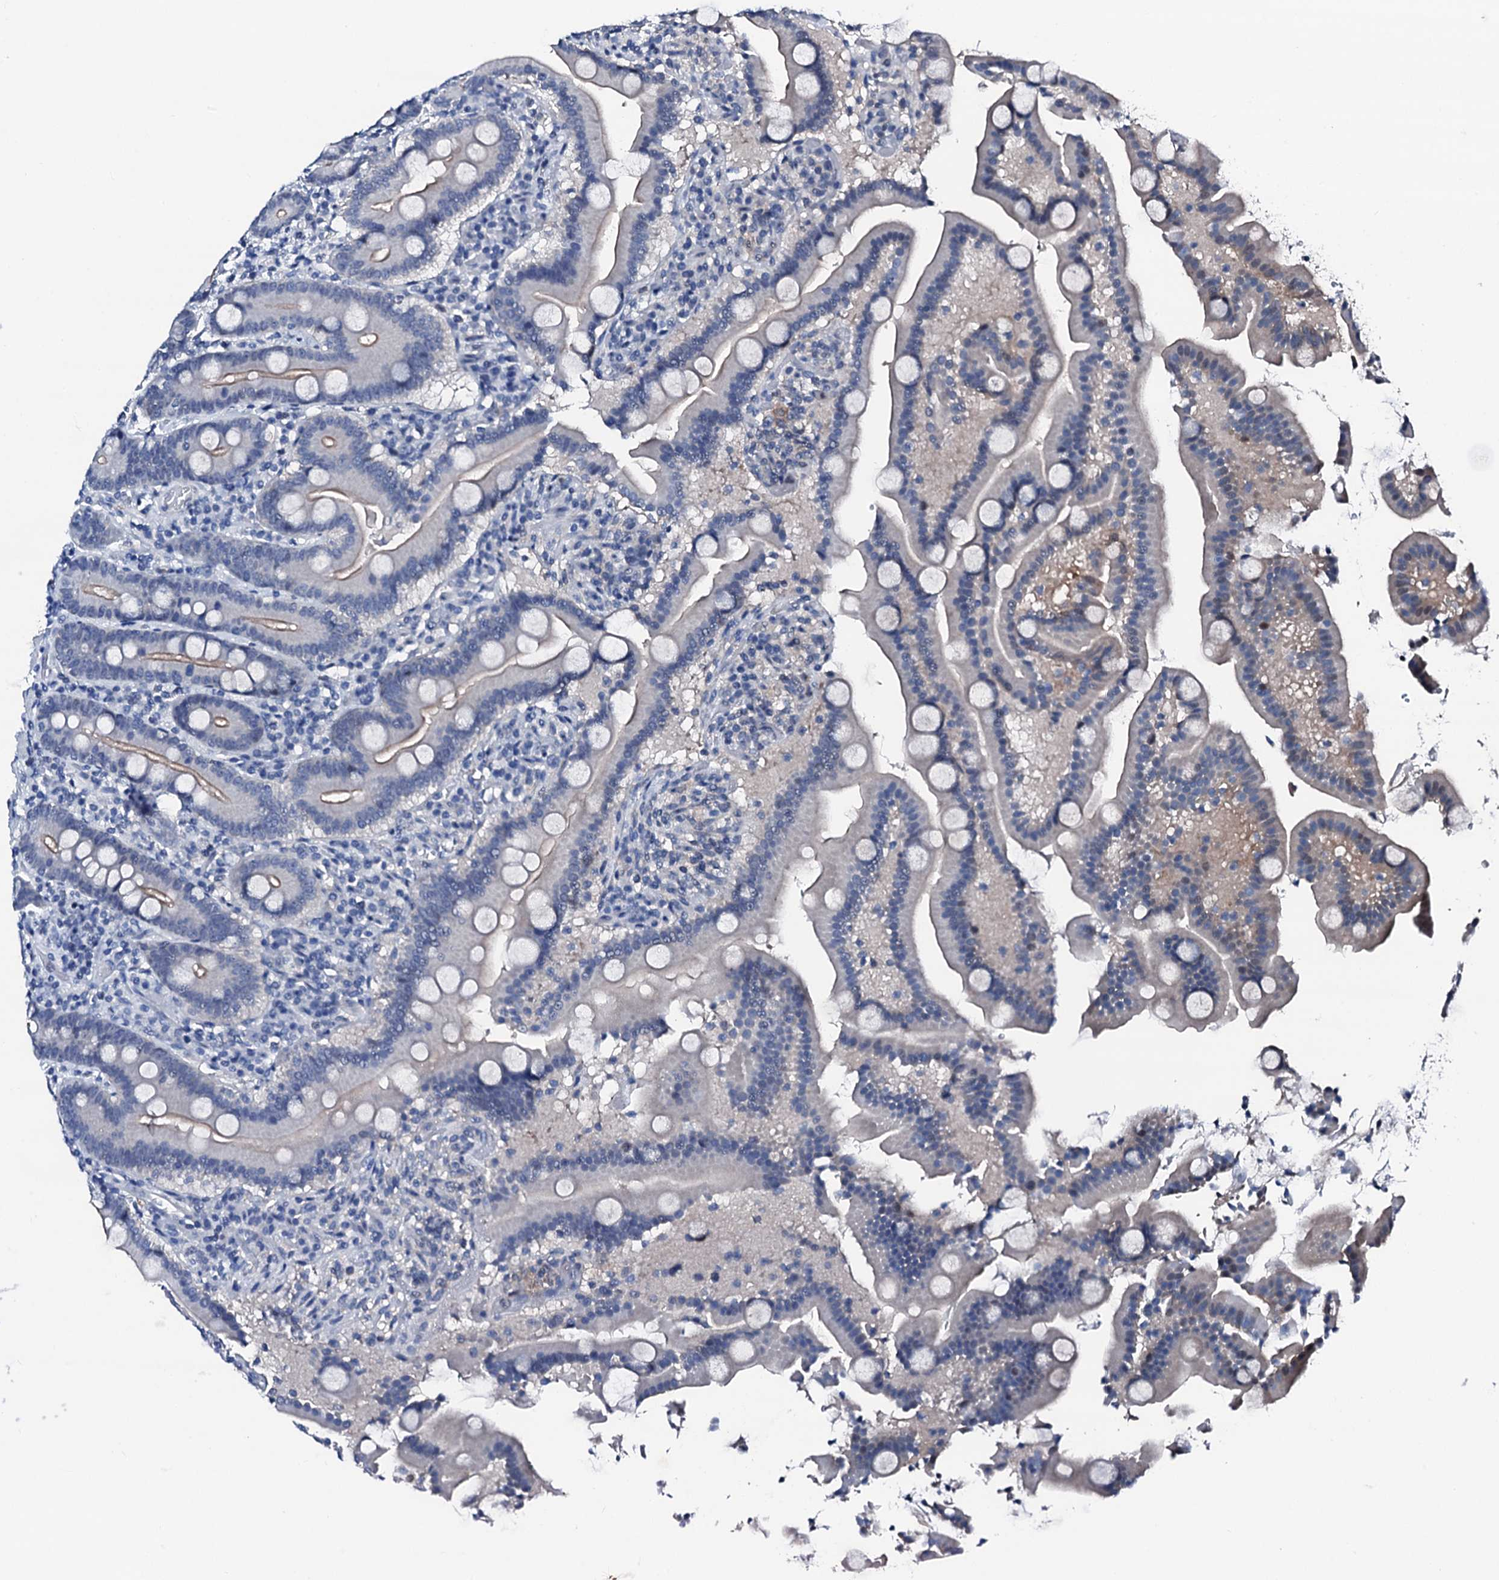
{"staining": {"intensity": "weak", "quantity": "<25%", "location": "cytoplasmic/membranous"}, "tissue": "duodenum", "cell_type": "Glandular cells", "image_type": "normal", "snomed": [{"axis": "morphology", "description": "Normal tissue, NOS"}, {"axis": "topography", "description": "Duodenum"}], "caption": "Immunohistochemistry (IHC) histopathology image of unremarkable duodenum: duodenum stained with DAB (3,3'-diaminobenzidine) displays no significant protein staining in glandular cells. (IHC, brightfield microscopy, high magnification).", "gene": "TRAFD1", "patient": {"sex": "male", "age": 55}}